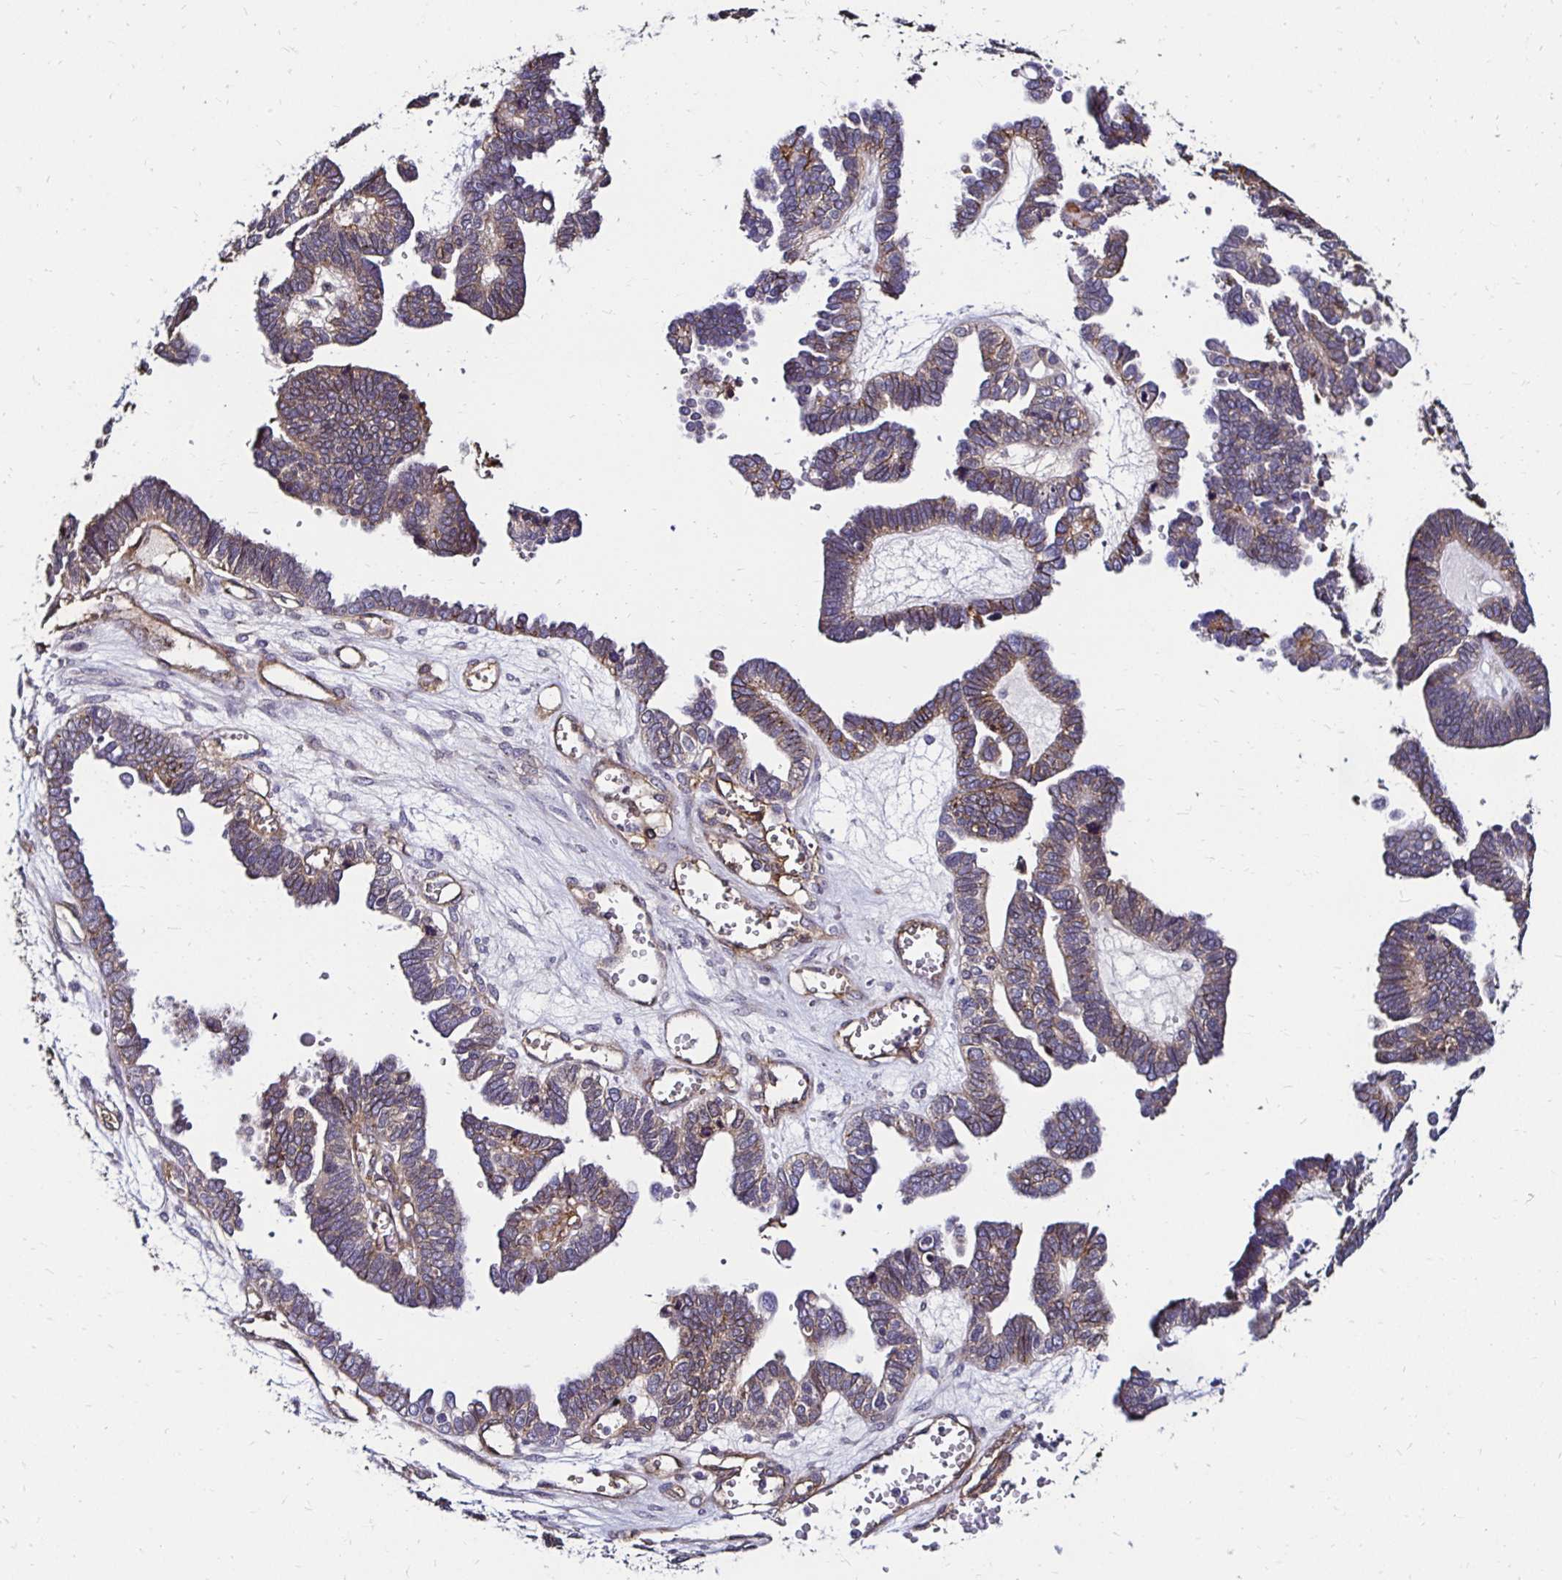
{"staining": {"intensity": "weak", "quantity": "25%-75%", "location": "cytoplasmic/membranous"}, "tissue": "ovarian cancer", "cell_type": "Tumor cells", "image_type": "cancer", "snomed": [{"axis": "morphology", "description": "Cystadenocarcinoma, serous, NOS"}, {"axis": "topography", "description": "Ovary"}], "caption": "IHC of serous cystadenocarcinoma (ovarian) demonstrates low levels of weak cytoplasmic/membranous staining in approximately 25%-75% of tumor cells.", "gene": "ITGB1", "patient": {"sex": "female", "age": 51}}